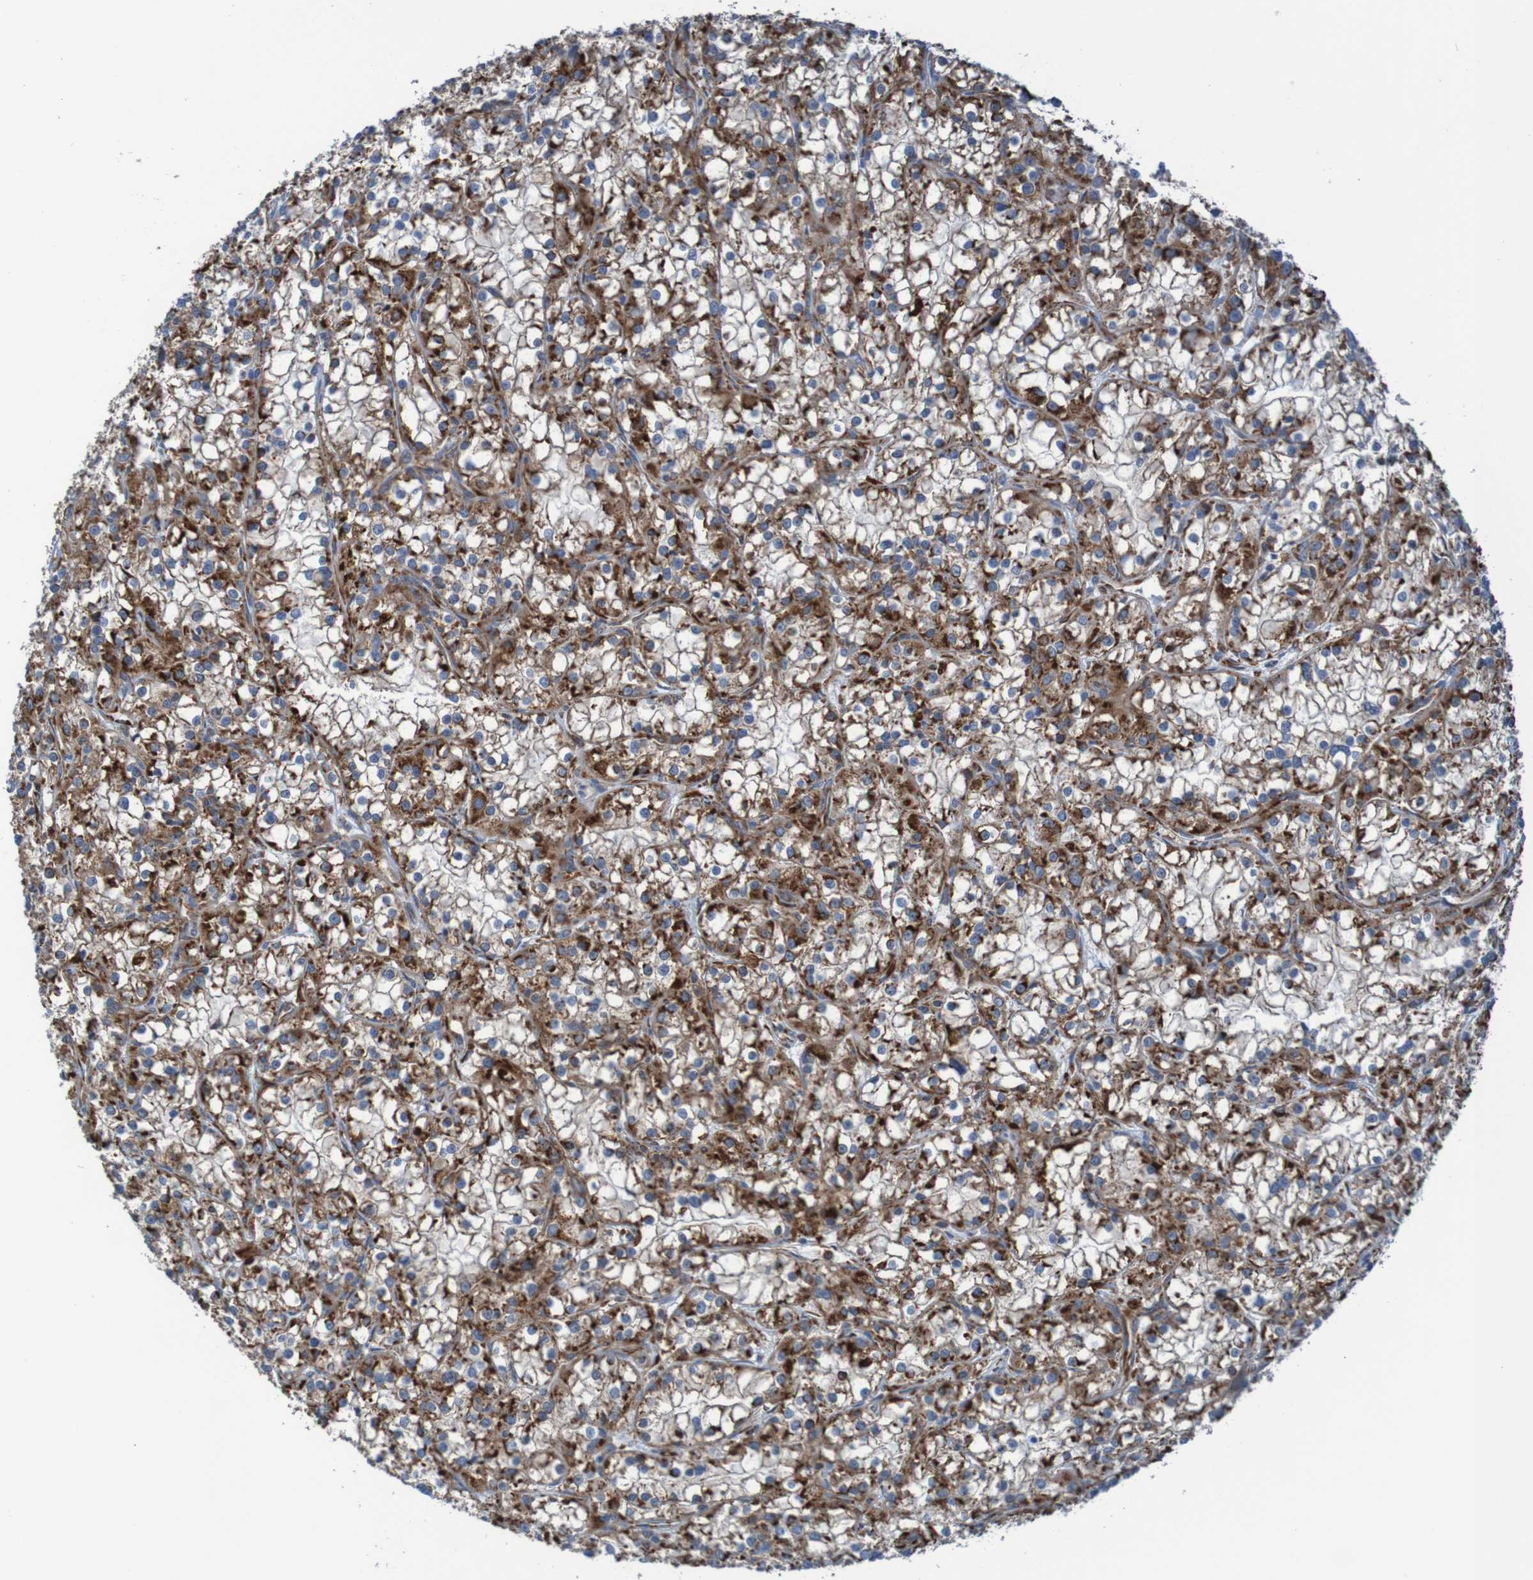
{"staining": {"intensity": "moderate", "quantity": ">75%", "location": "cytoplasmic/membranous"}, "tissue": "renal cancer", "cell_type": "Tumor cells", "image_type": "cancer", "snomed": [{"axis": "morphology", "description": "Adenocarcinoma, NOS"}, {"axis": "topography", "description": "Kidney"}], "caption": "IHC staining of renal adenocarcinoma, which shows medium levels of moderate cytoplasmic/membranous expression in about >75% of tumor cells indicating moderate cytoplasmic/membranous protein staining. The staining was performed using DAB (brown) for protein detection and nuclei were counterstained in hematoxylin (blue).", "gene": "RPL10", "patient": {"sex": "female", "age": 52}}